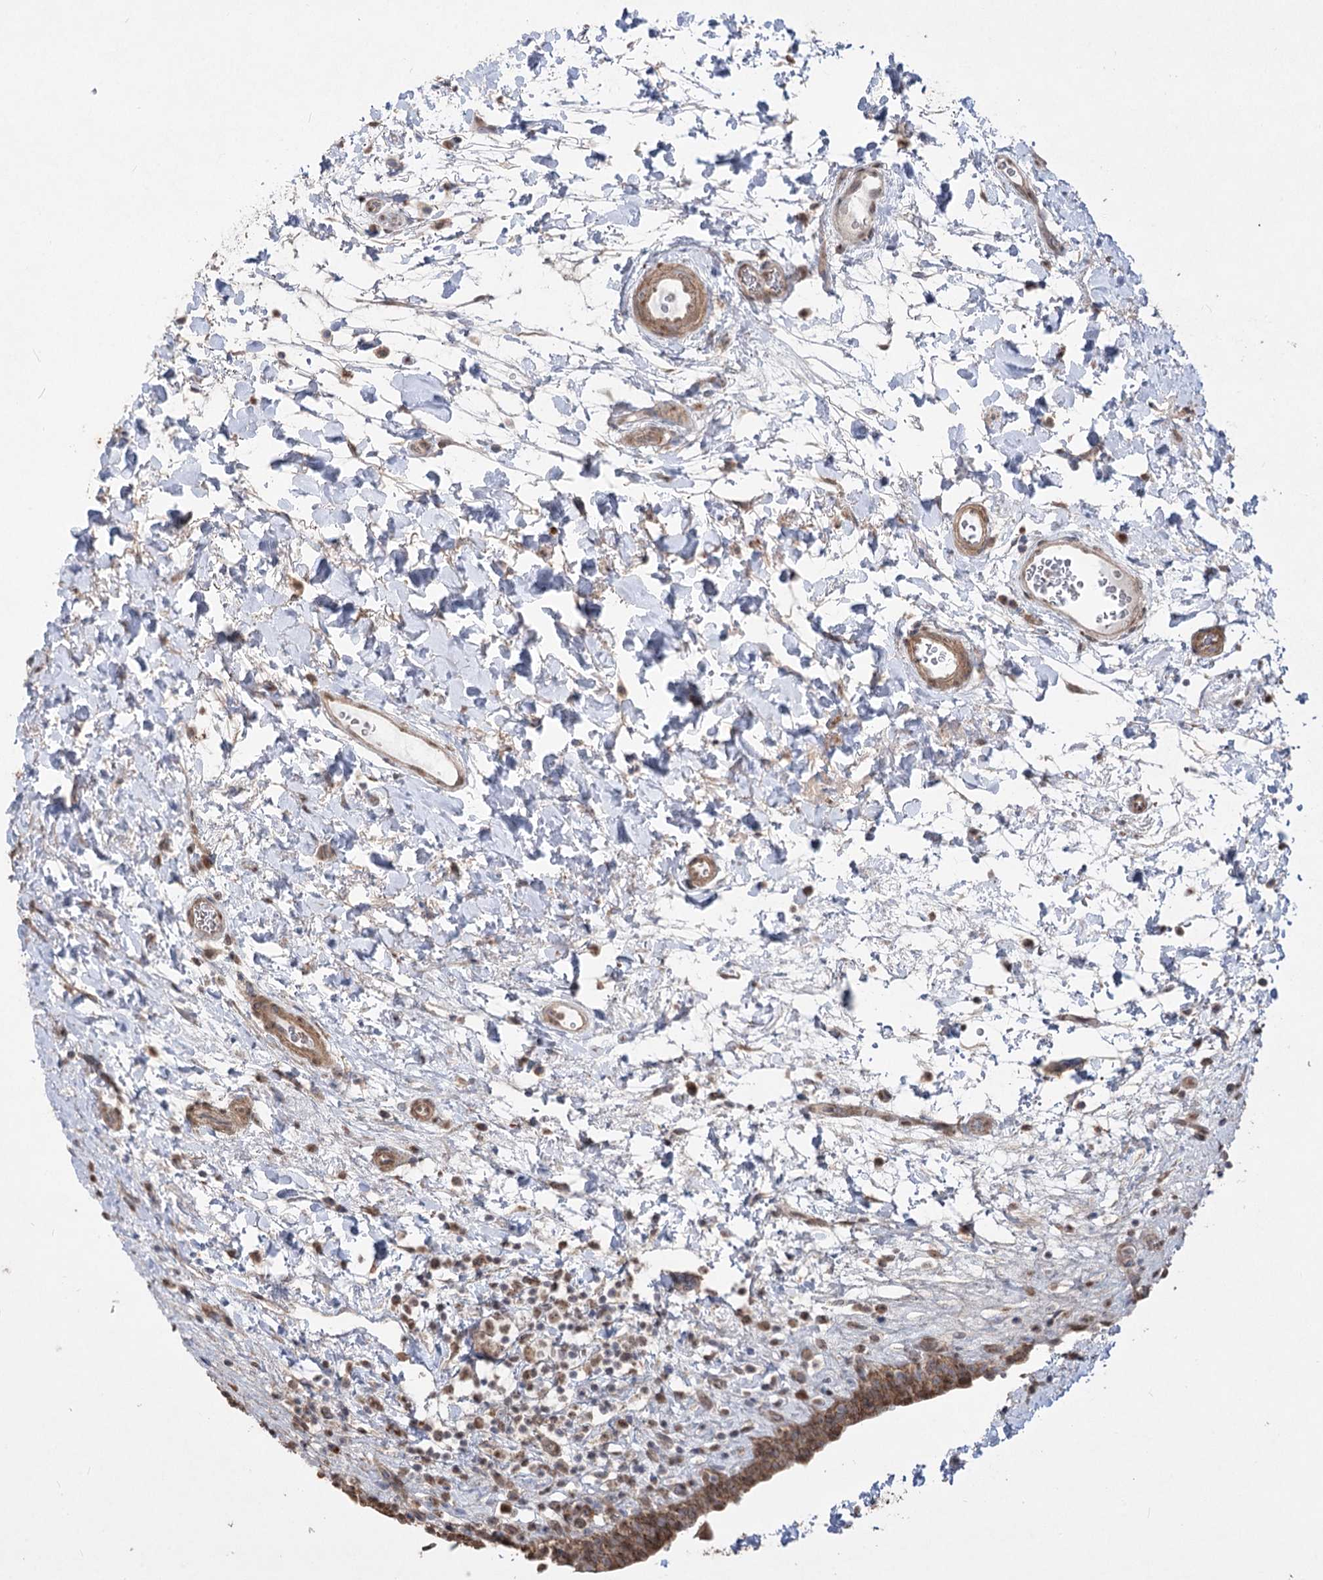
{"staining": {"intensity": "moderate", "quantity": ">75%", "location": "cytoplasmic/membranous"}, "tissue": "urinary bladder", "cell_type": "Urothelial cells", "image_type": "normal", "snomed": [{"axis": "morphology", "description": "Normal tissue, NOS"}, {"axis": "topography", "description": "Urinary bladder"}], "caption": "Brown immunohistochemical staining in unremarkable urinary bladder reveals moderate cytoplasmic/membranous positivity in about >75% of urothelial cells. (Brightfield microscopy of DAB IHC at high magnification).", "gene": "ZSCAN23", "patient": {"sex": "male", "age": 83}}